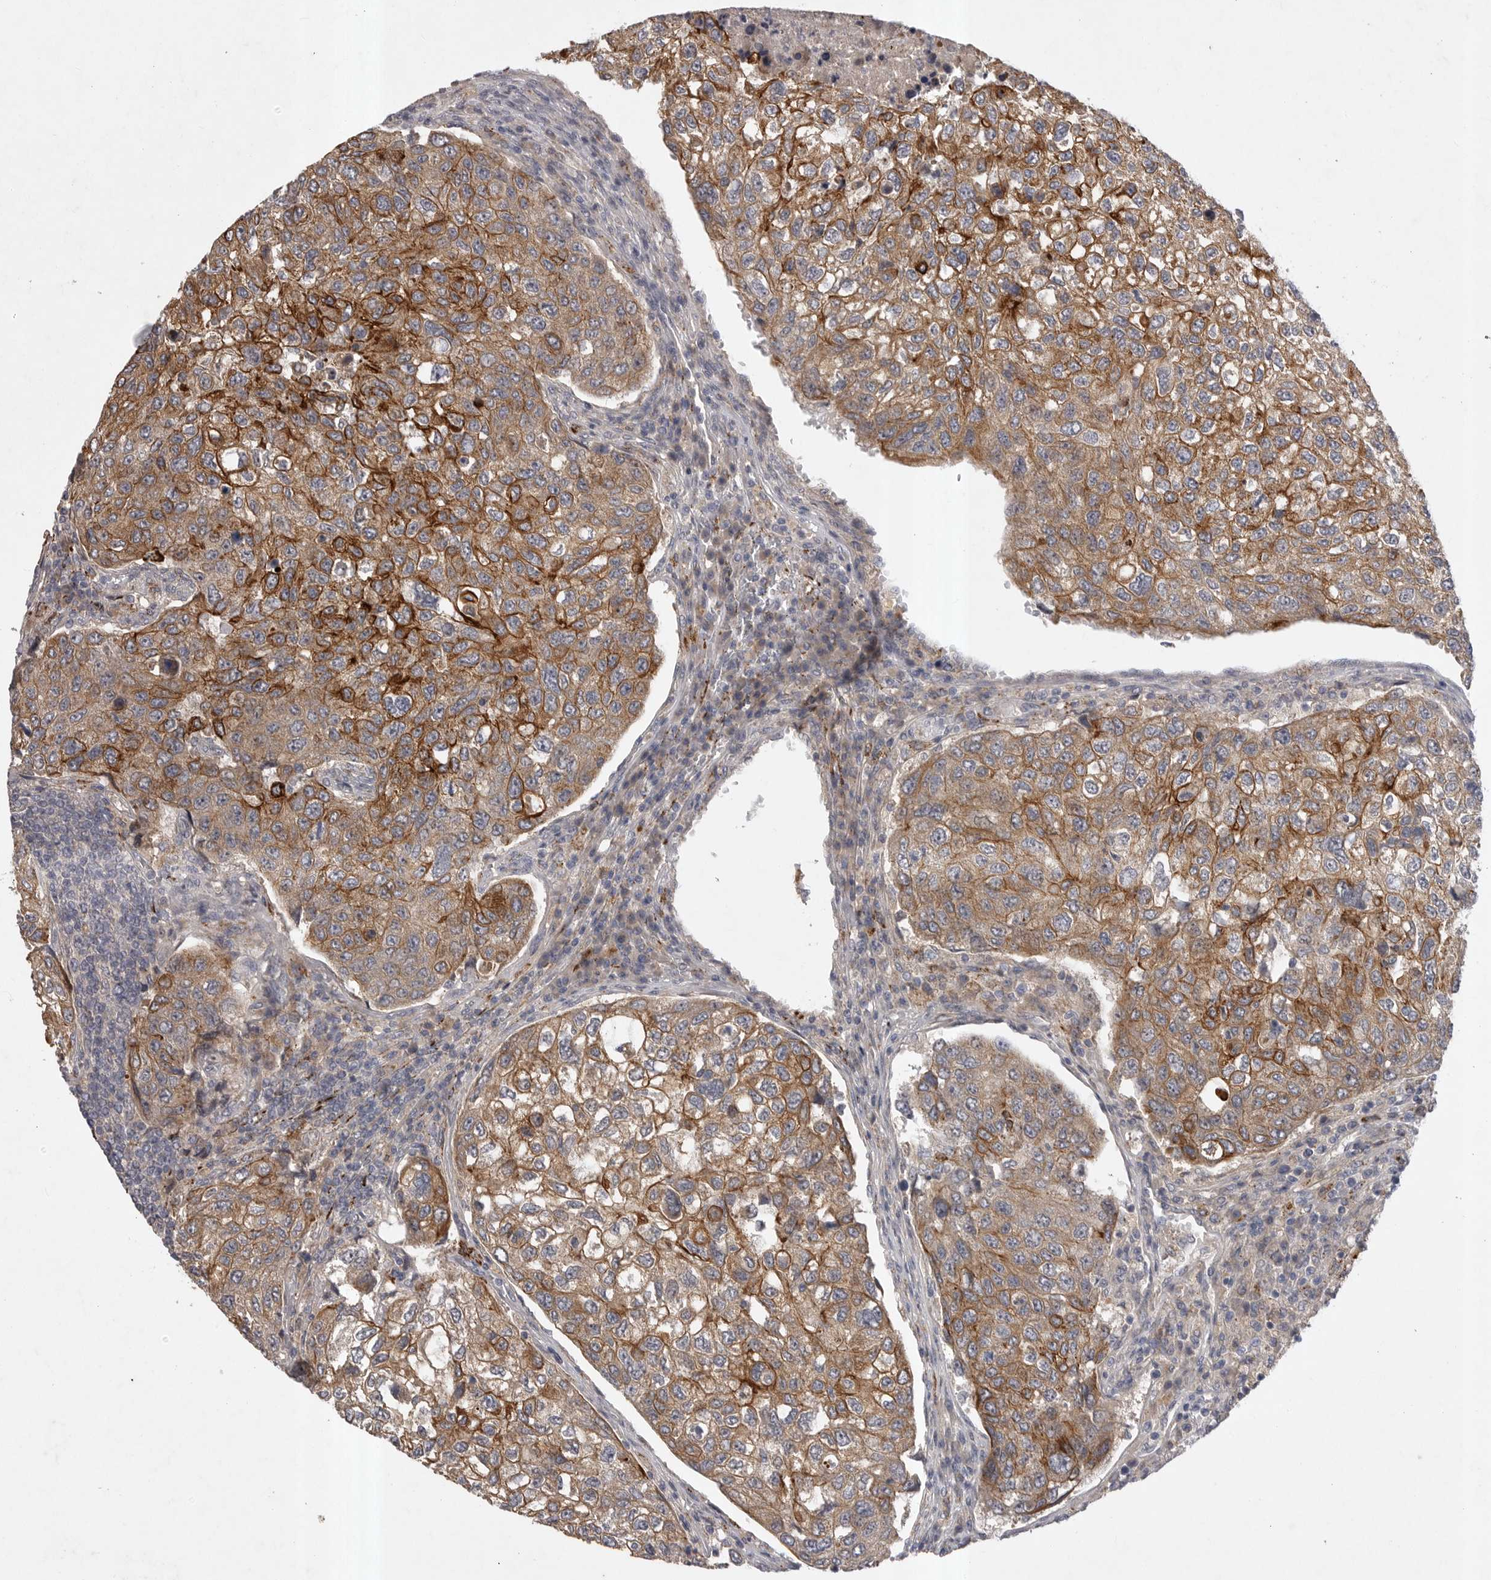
{"staining": {"intensity": "moderate", "quantity": ">75%", "location": "cytoplasmic/membranous"}, "tissue": "urothelial cancer", "cell_type": "Tumor cells", "image_type": "cancer", "snomed": [{"axis": "morphology", "description": "Urothelial carcinoma, High grade"}, {"axis": "topography", "description": "Lymph node"}, {"axis": "topography", "description": "Urinary bladder"}], "caption": "Moderate cytoplasmic/membranous expression for a protein is seen in about >75% of tumor cells of urothelial cancer using immunohistochemistry (IHC).", "gene": "DHDDS", "patient": {"sex": "male", "age": 51}}